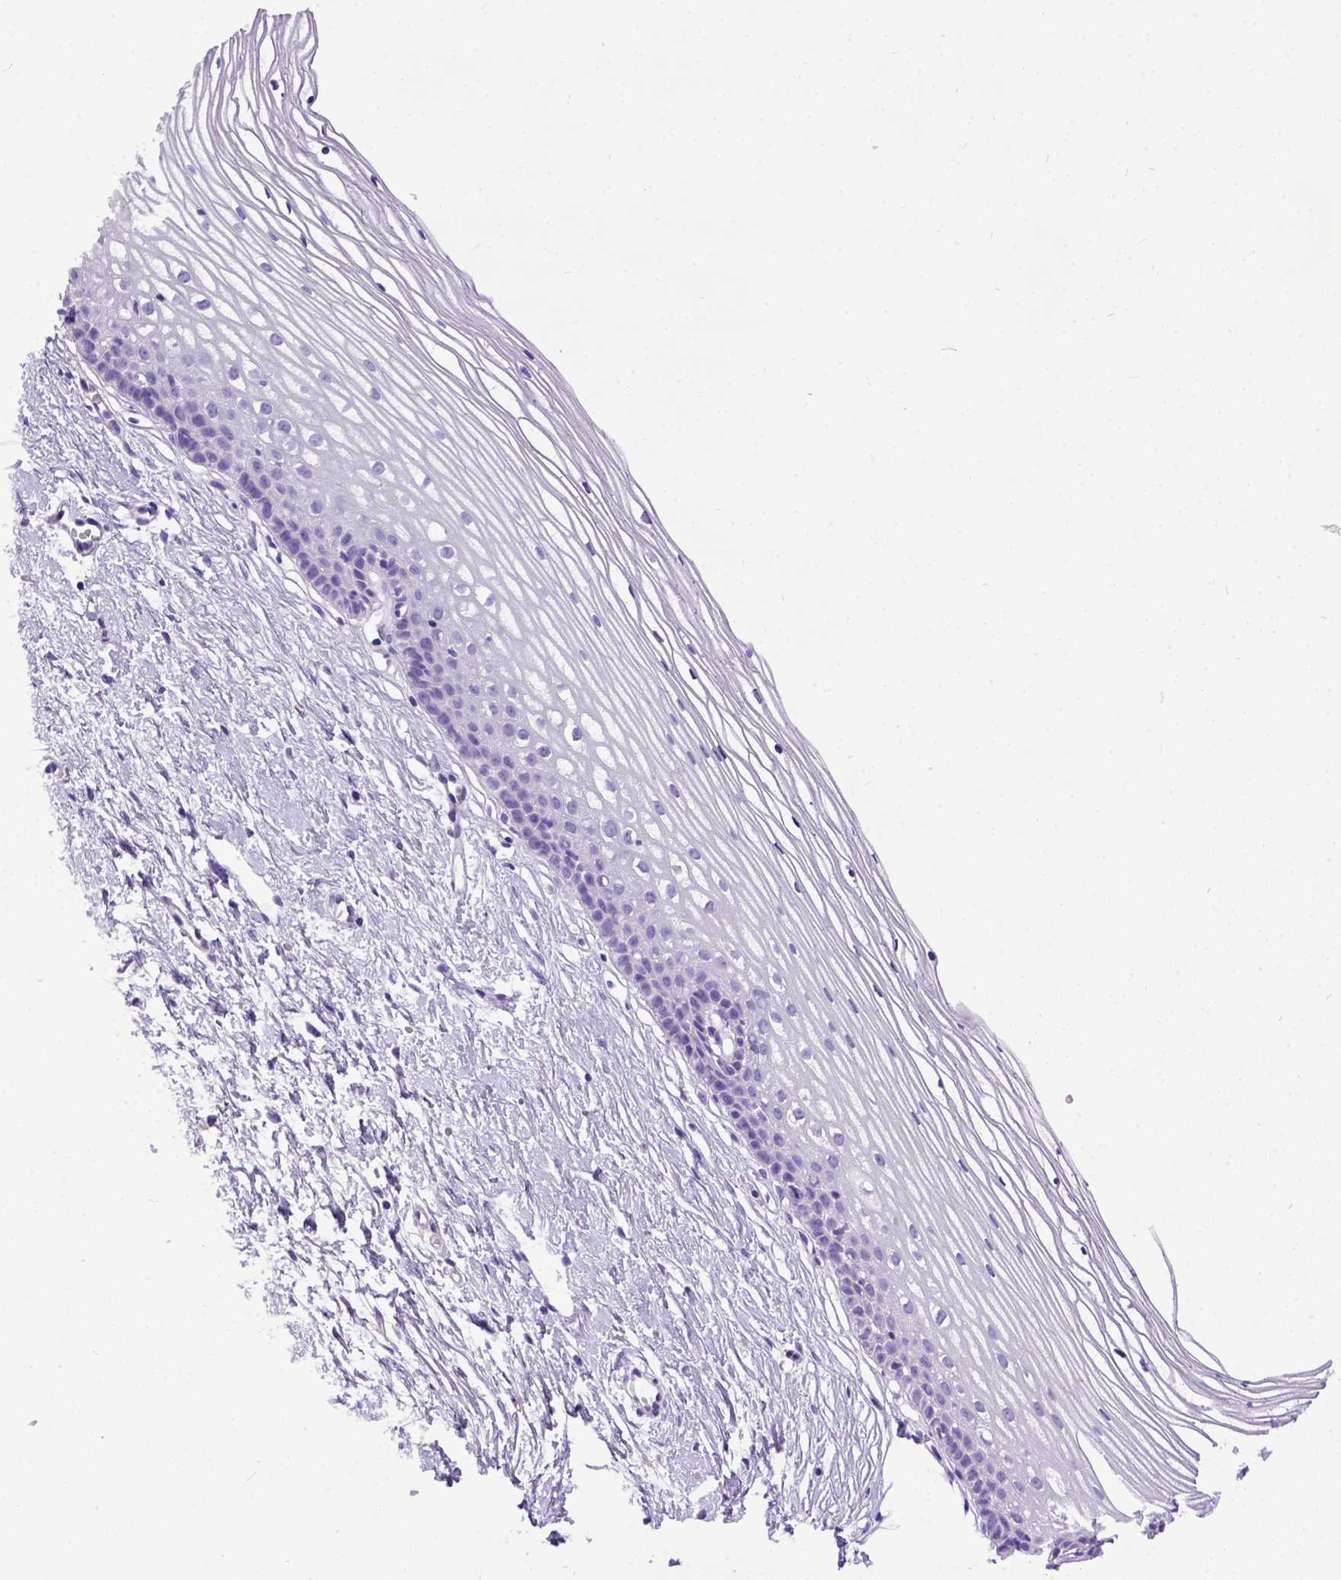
{"staining": {"intensity": "negative", "quantity": "none", "location": "none"}, "tissue": "cervix", "cell_type": "Glandular cells", "image_type": "normal", "snomed": [{"axis": "morphology", "description": "Normal tissue, NOS"}, {"axis": "topography", "description": "Cervix"}], "caption": "This micrograph is of benign cervix stained with IHC to label a protein in brown with the nuclei are counter-stained blue. There is no staining in glandular cells.", "gene": "IGF2", "patient": {"sex": "female", "age": 40}}